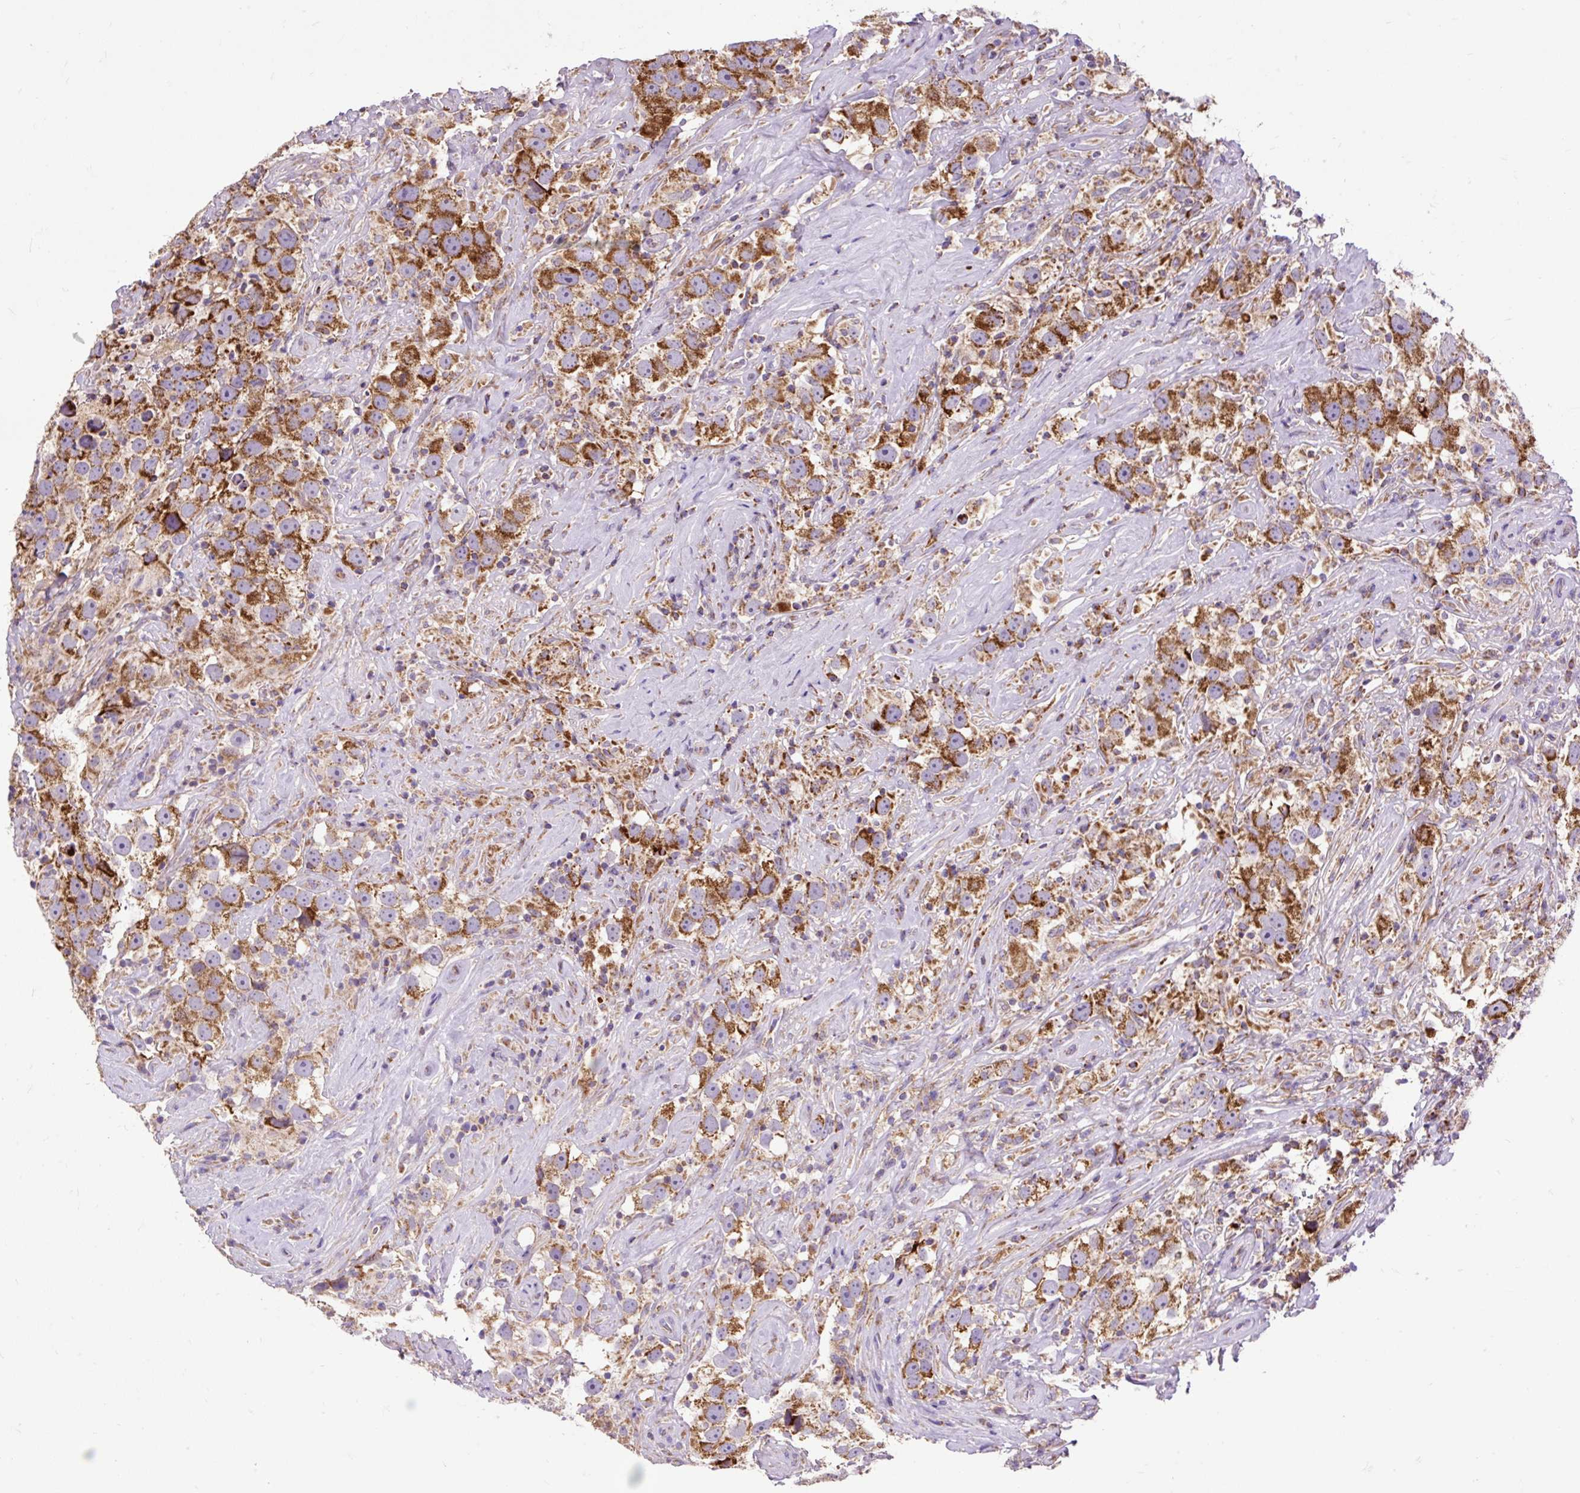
{"staining": {"intensity": "strong", "quantity": ">75%", "location": "cytoplasmic/membranous"}, "tissue": "testis cancer", "cell_type": "Tumor cells", "image_type": "cancer", "snomed": [{"axis": "morphology", "description": "Seminoma, NOS"}, {"axis": "topography", "description": "Testis"}], "caption": "Testis seminoma was stained to show a protein in brown. There is high levels of strong cytoplasmic/membranous expression in about >75% of tumor cells.", "gene": "TOMM40", "patient": {"sex": "male", "age": 49}}